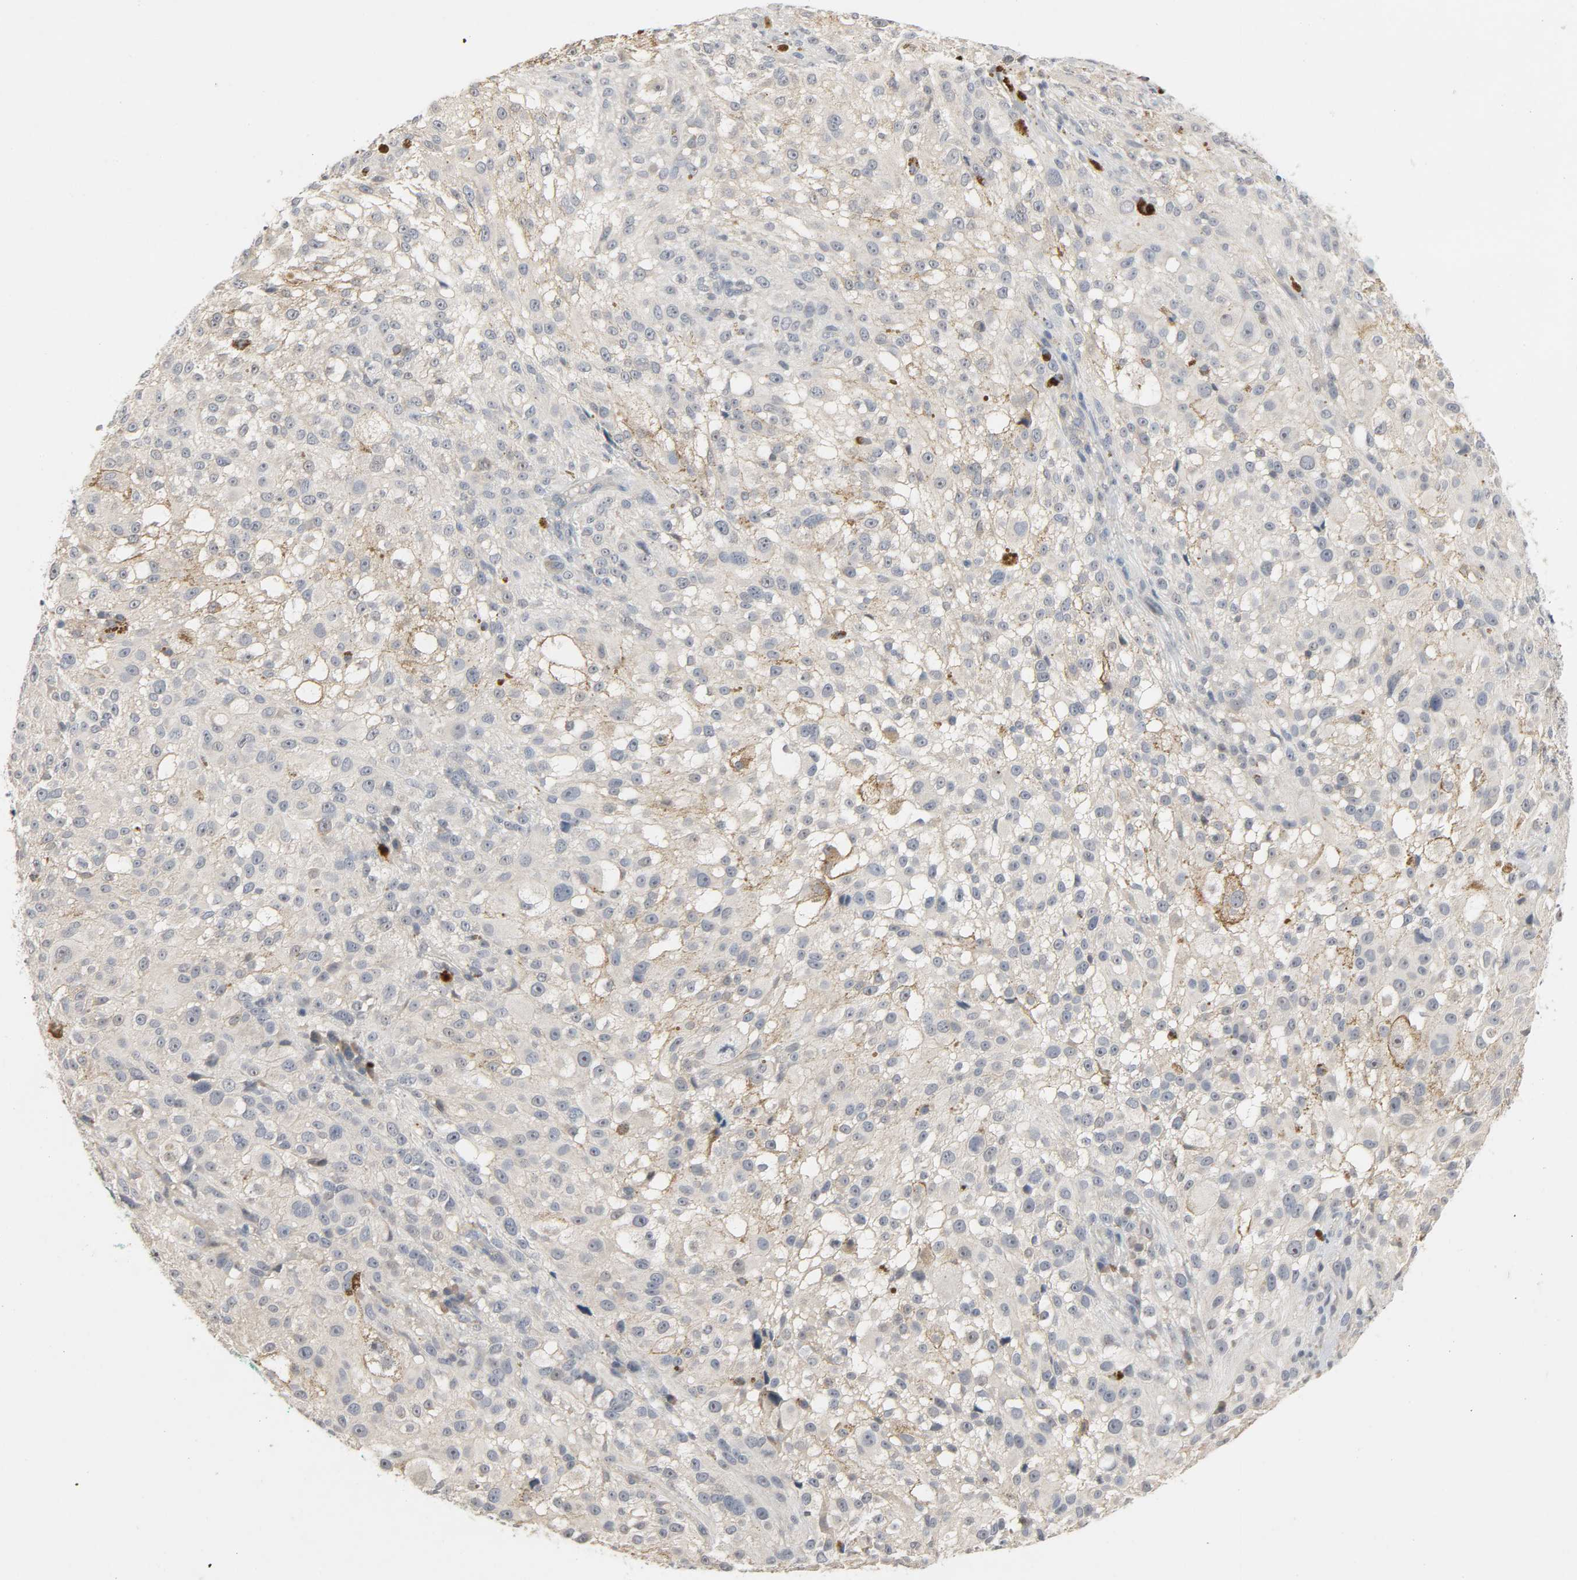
{"staining": {"intensity": "weak", "quantity": "<25%", "location": "cytoplasmic/membranous"}, "tissue": "melanoma", "cell_type": "Tumor cells", "image_type": "cancer", "snomed": [{"axis": "morphology", "description": "Necrosis, NOS"}, {"axis": "morphology", "description": "Malignant melanoma, NOS"}, {"axis": "topography", "description": "Skin"}], "caption": "IHC image of neoplastic tissue: malignant melanoma stained with DAB exhibits no significant protein staining in tumor cells.", "gene": "CD4", "patient": {"sex": "female", "age": 87}}